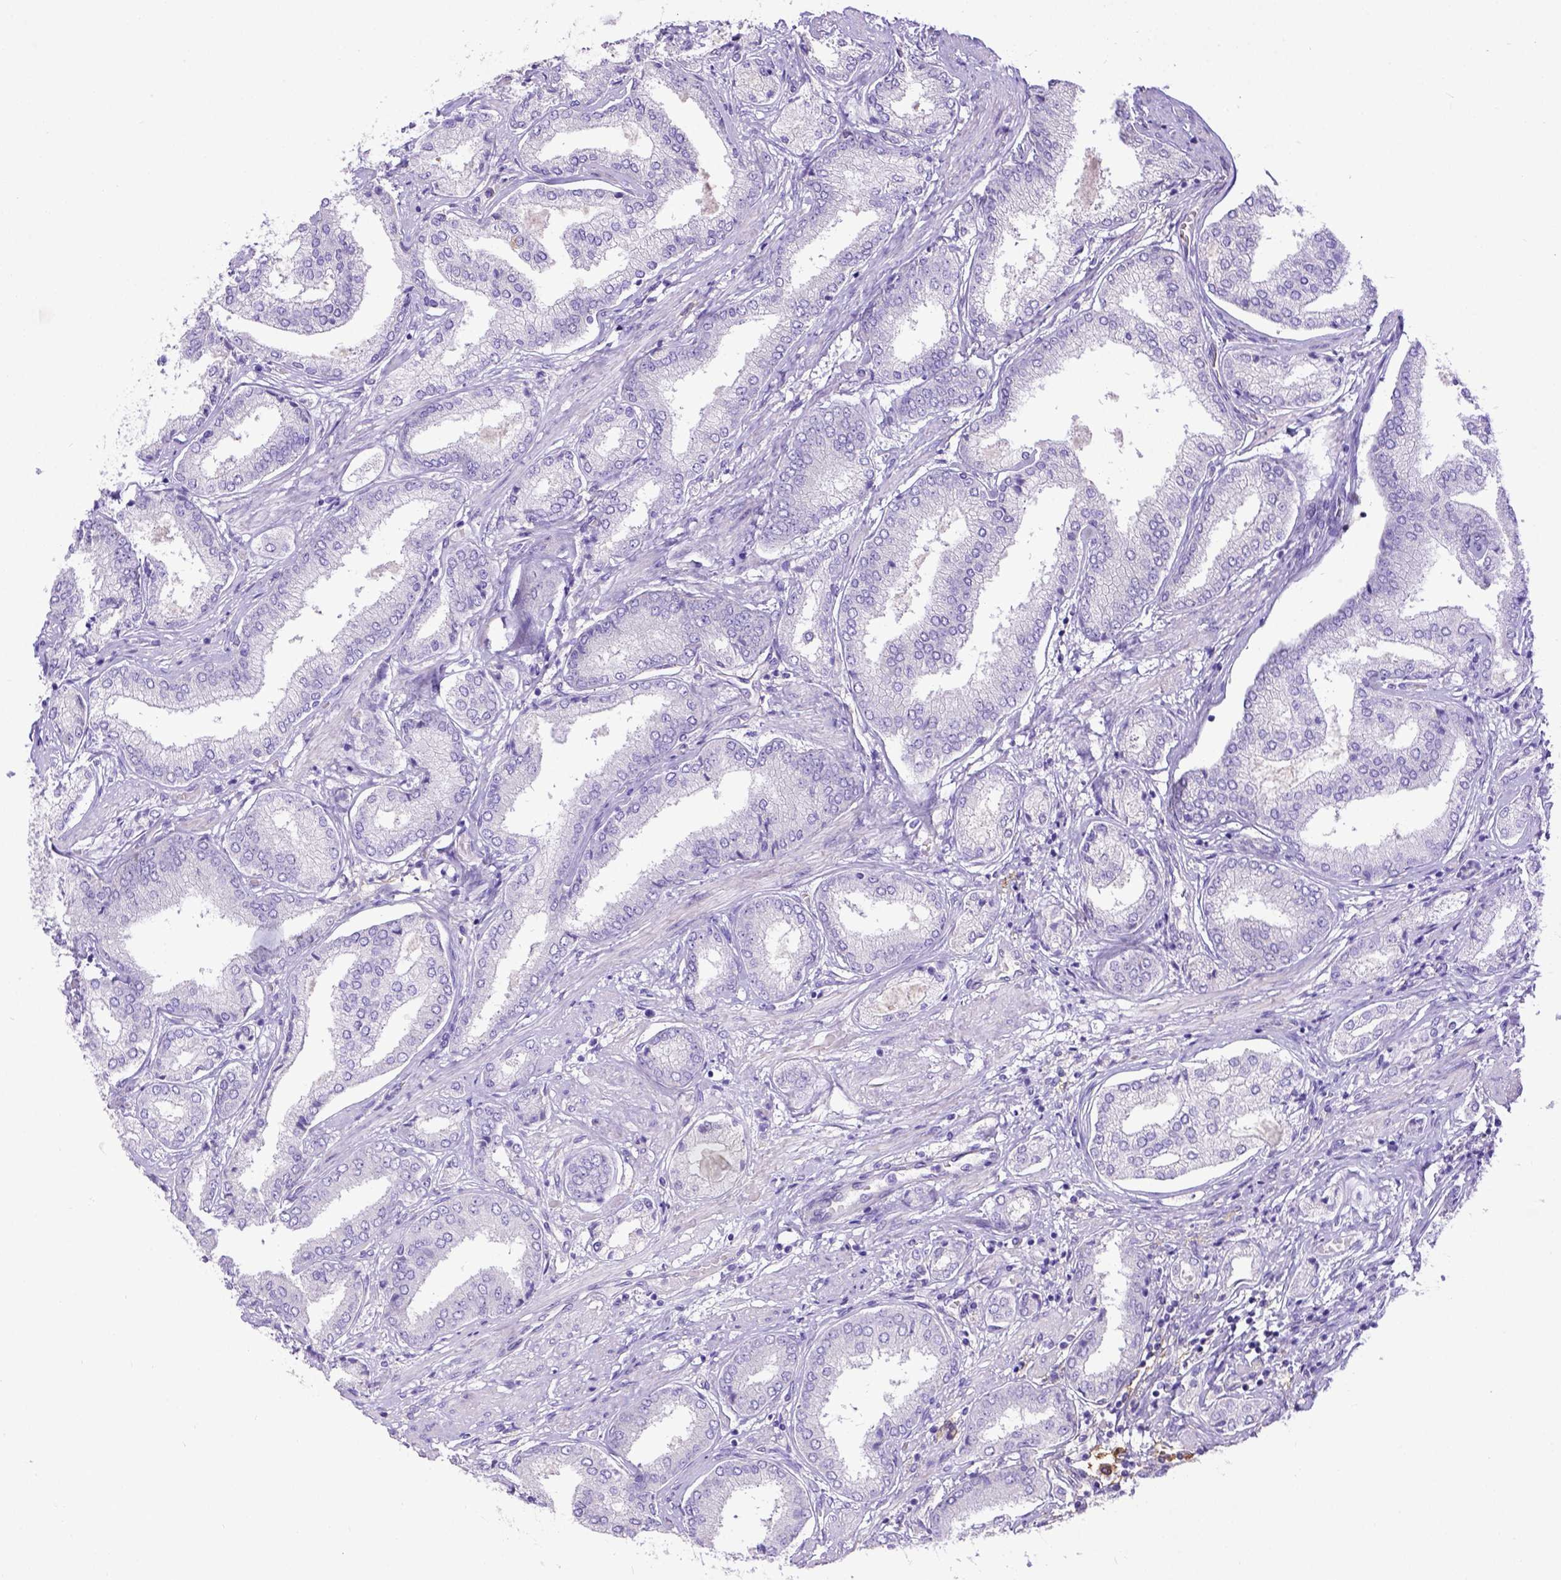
{"staining": {"intensity": "negative", "quantity": "none", "location": "none"}, "tissue": "prostate cancer", "cell_type": "Tumor cells", "image_type": "cancer", "snomed": [{"axis": "morphology", "description": "Adenocarcinoma, NOS"}, {"axis": "topography", "description": "Prostate"}], "caption": "Protein analysis of prostate adenocarcinoma displays no significant staining in tumor cells. The staining is performed using DAB (3,3'-diaminobenzidine) brown chromogen with nuclei counter-stained in using hematoxylin.", "gene": "CD40", "patient": {"sex": "male", "age": 63}}